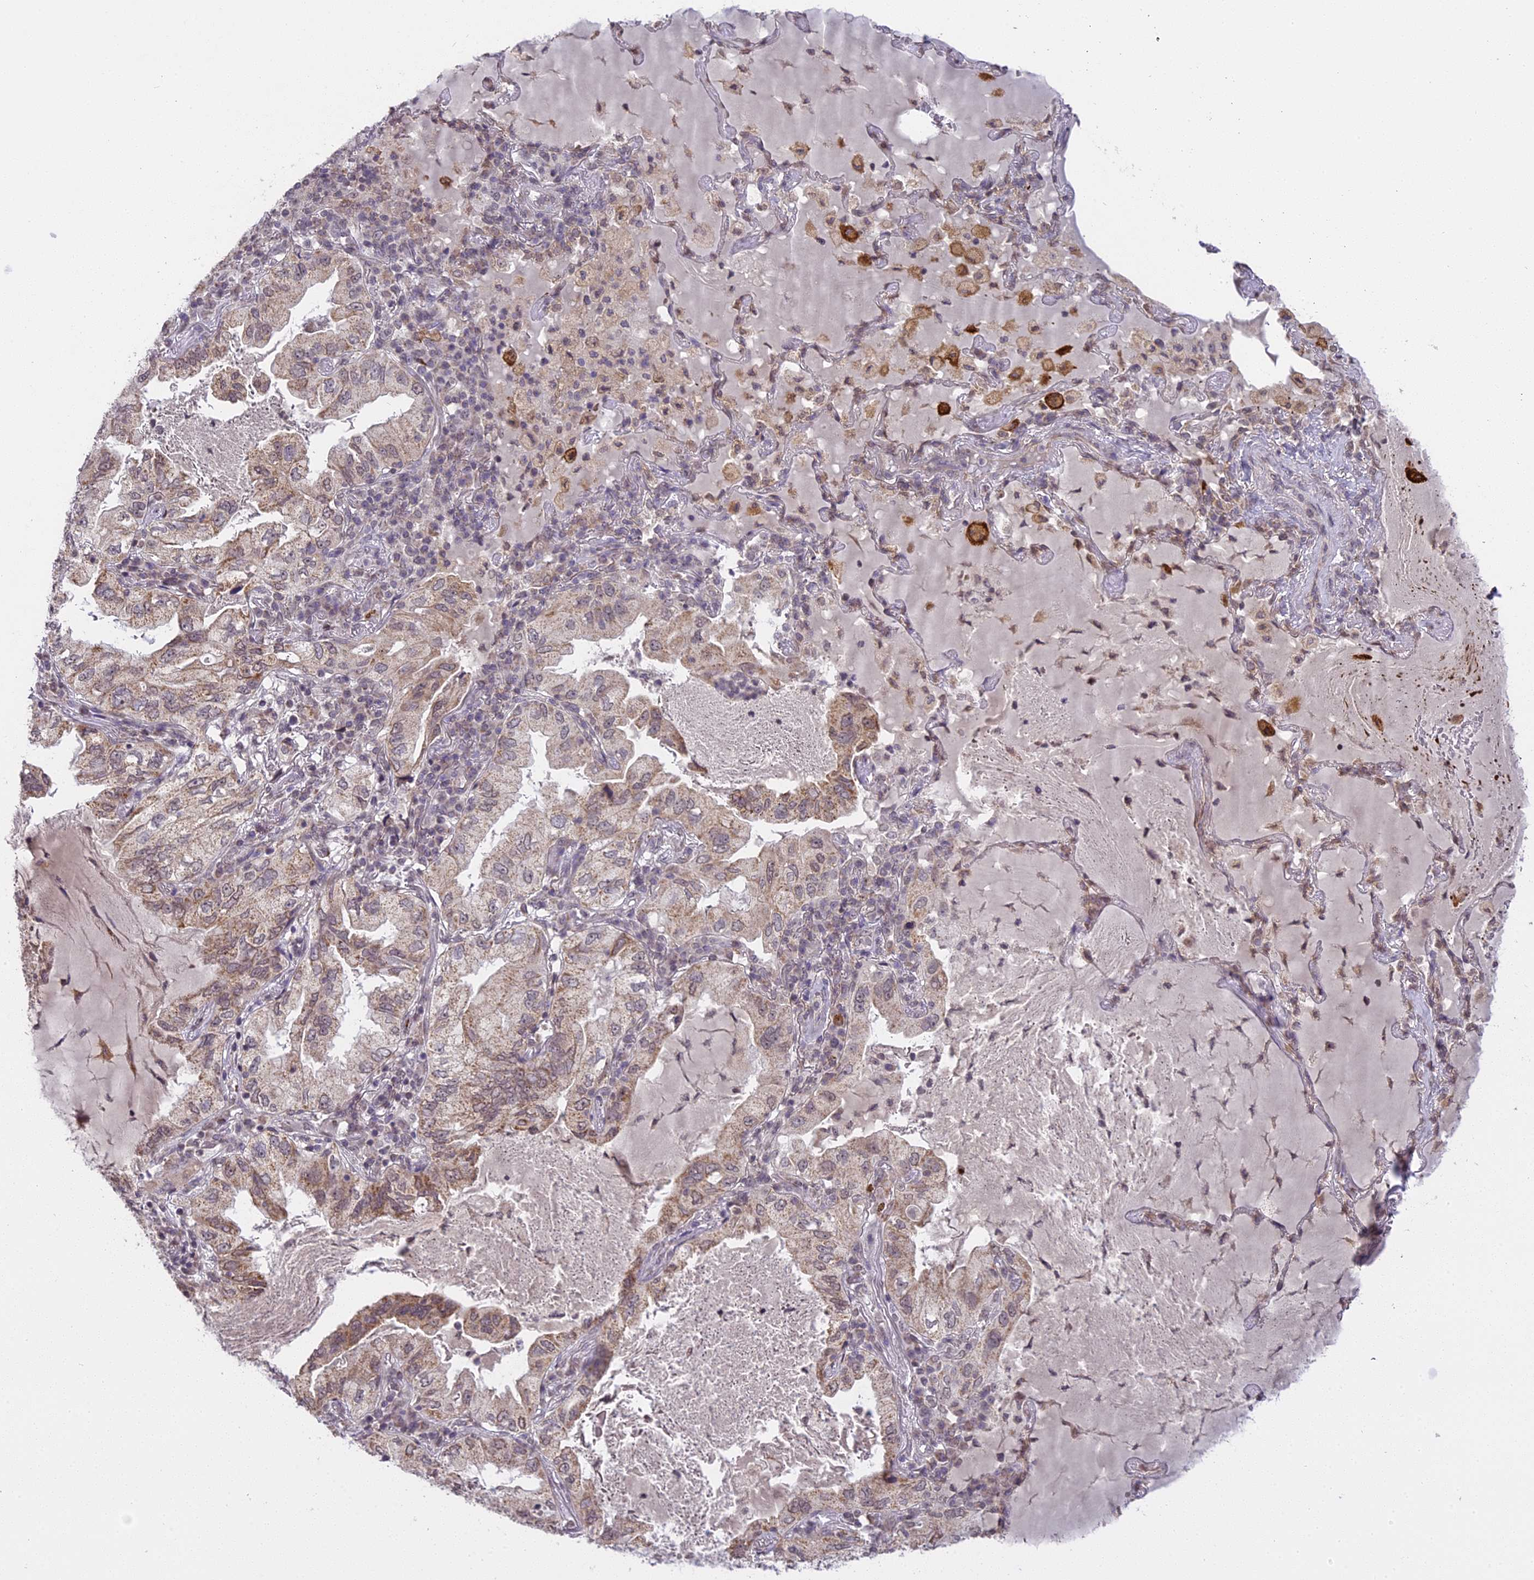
{"staining": {"intensity": "weak", "quantity": ">75%", "location": "cytoplasmic/membranous"}, "tissue": "lung cancer", "cell_type": "Tumor cells", "image_type": "cancer", "snomed": [{"axis": "morphology", "description": "Adenocarcinoma, NOS"}, {"axis": "topography", "description": "Lung"}], "caption": "A brown stain labels weak cytoplasmic/membranous positivity of a protein in human lung cancer (adenocarcinoma) tumor cells. (DAB (3,3'-diaminobenzidine) = brown stain, brightfield microscopy at high magnification).", "gene": "ERG28", "patient": {"sex": "female", "age": 69}}